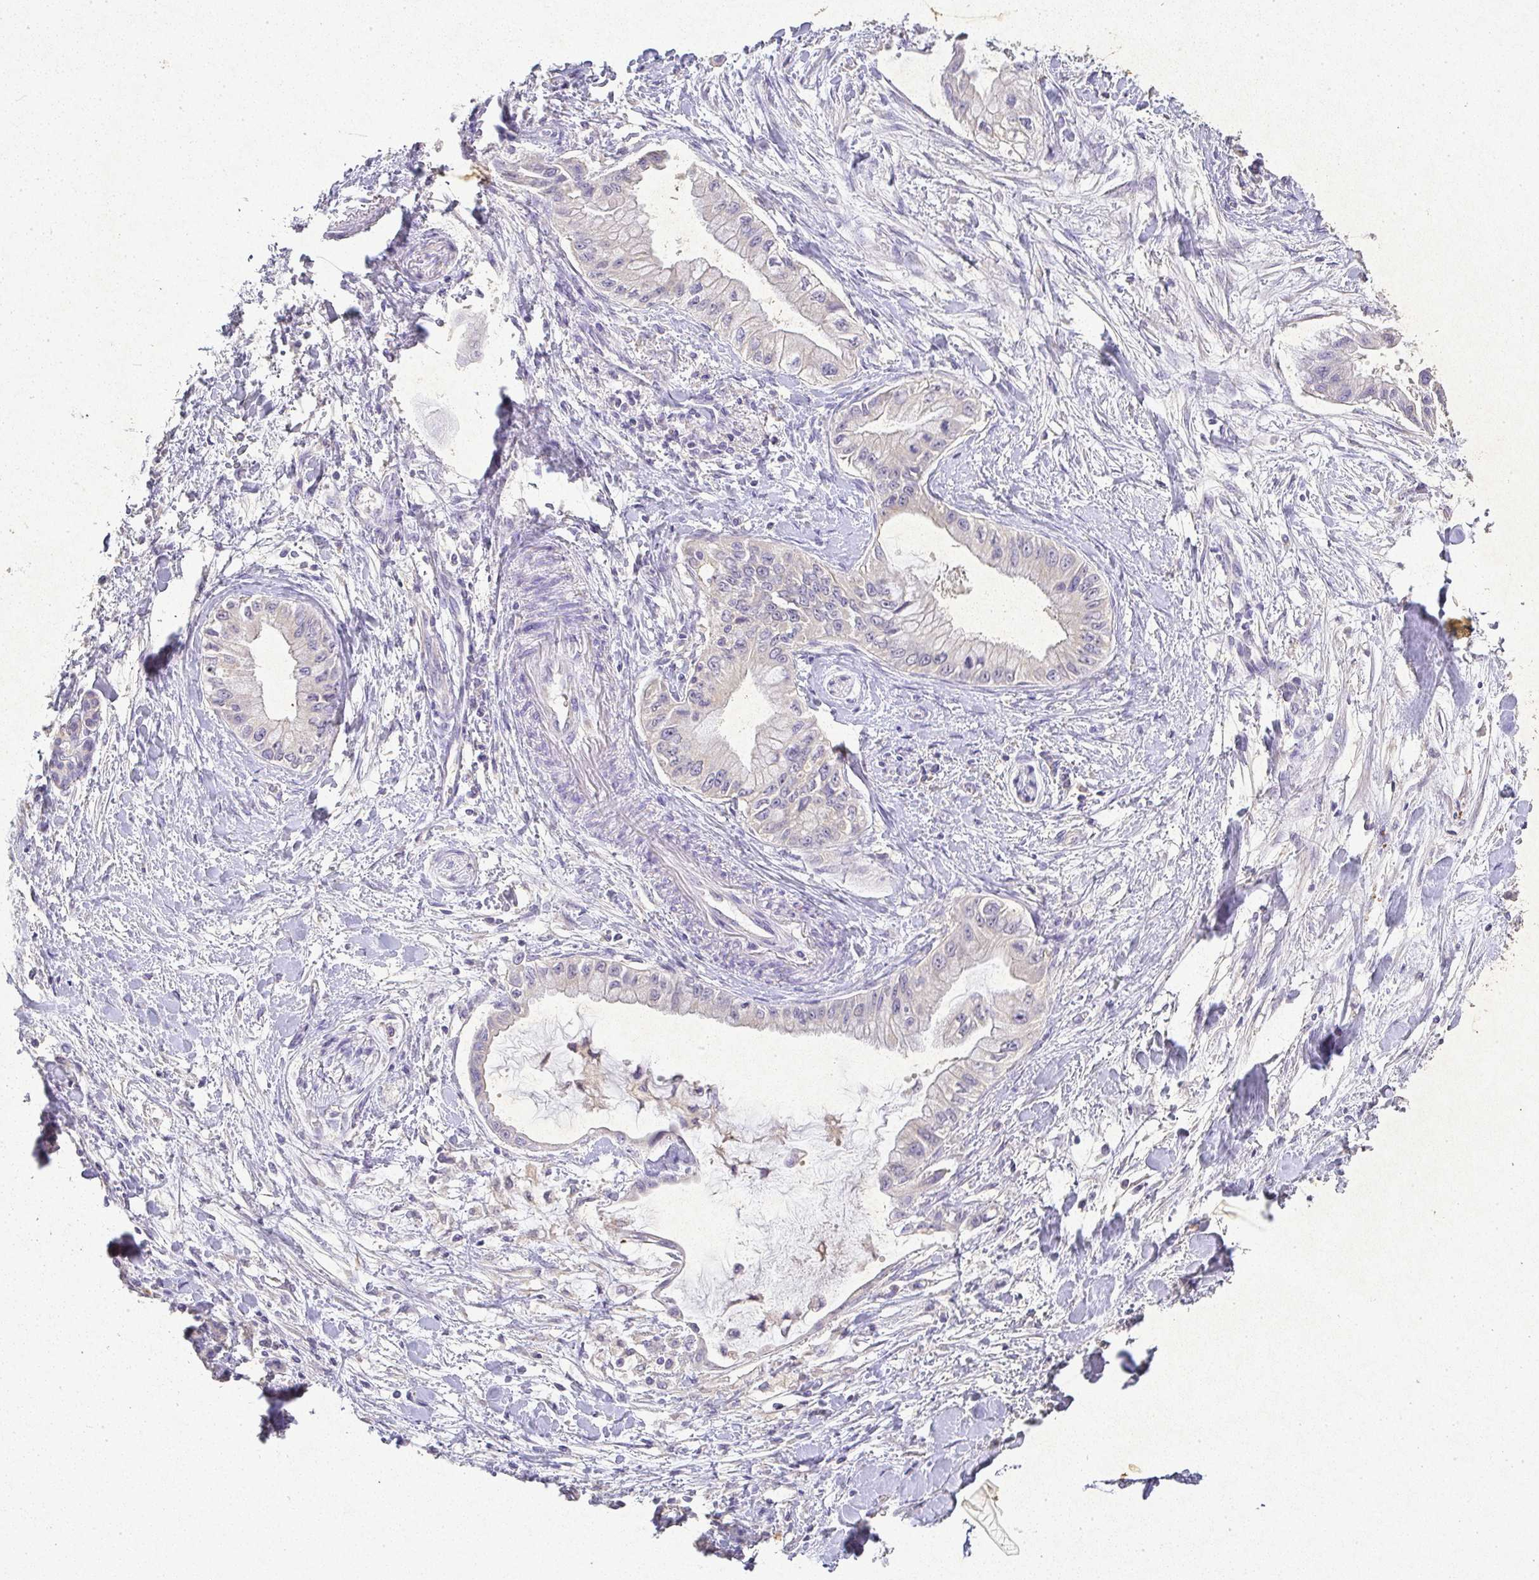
{"staining": {"intensity": "negative", "quantity": "none", "location": "none"}, "tissue": "pancreatic cancer", "cell_type": "Tumor cells", "image_type": "cancer", "snomed": [{"axis": "morphology", "description": "Adenocarcinoma, NOS"}, {"axis": "topography", "description": "Pancreas"}], "caption": "This is an immunohistochemistry (IHC) photomicrograph of human pancreatic adenocarcinoma. There is no expression in tumor cells.", "gene": "RPS2", "patient": {"sex": "male", "age": 48}}